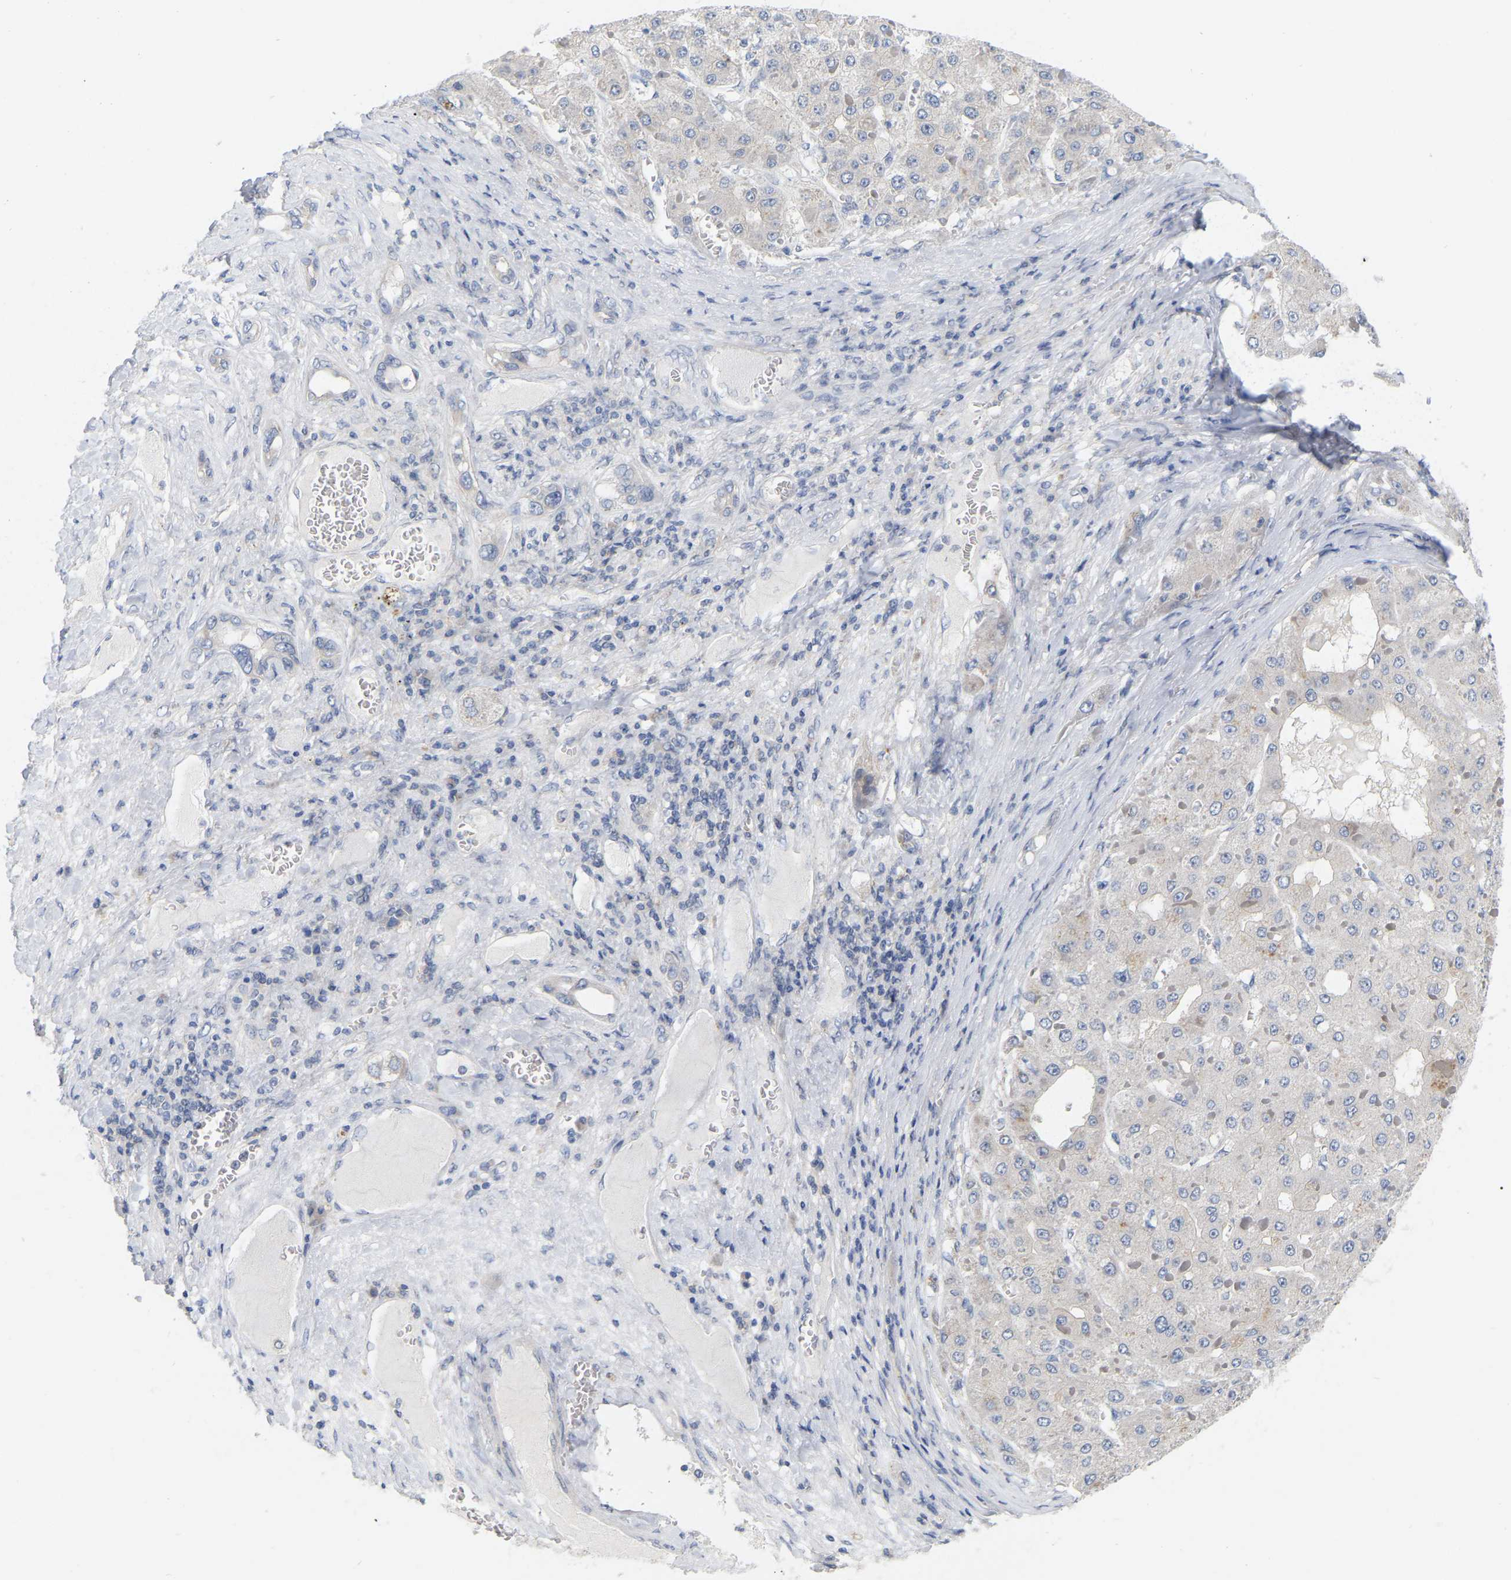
{"staining": {"intensity": "negative", "quantity": "none", "location": "none"}, "tissue": "liver cancer", "cell_type": "Tumor cells", "image_type": "cancer", "snomed": [{"axis": "morphology", "description": "Carcinoma, Hepatocellular, NOS"}, {"axis": "topography", "description": "Liver"}], "caption": "Protein analysis of liver cancer exhibits no significant positivity in tumor cells.", "gene": "WIPI2", "patient": {"sex": "female", "age": 73}}